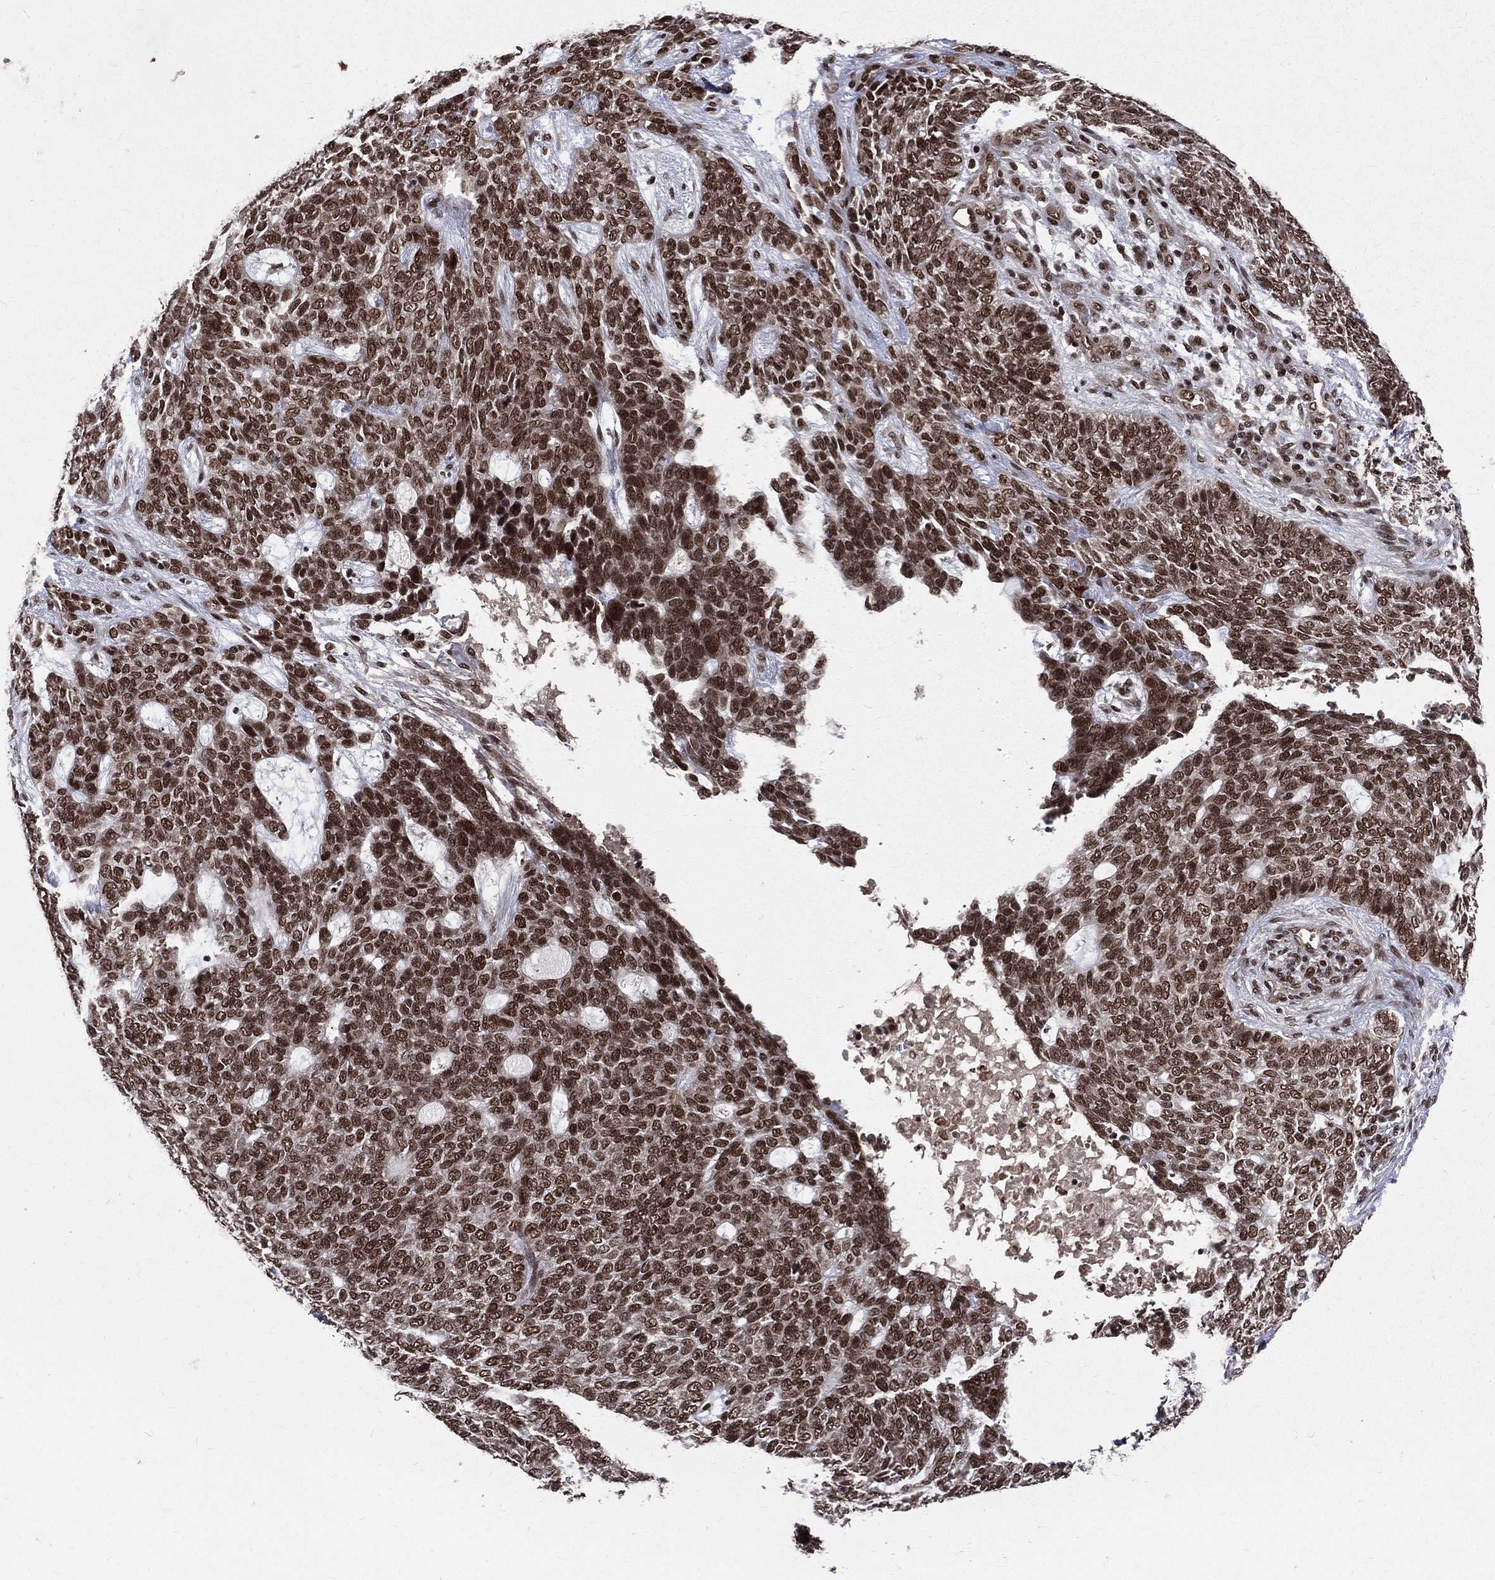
{"staining": {"intensity": "strong", "quantity": "25%-75%", "location": "nuclear"}, "tissue": "skin cancer", "cell_type": "Tumor cells", "image_type": "cancer", "snomed": [{"axis": "morphology", "description": "Basal cell carcinoma"}, {"axis": "topography", "description": "Skin"}], "caption": "Protein expression analysis of human skin cancer reveals strong nuclear positivity in about 25%-75% of tumor cells. Immunohistochemistry stains the protein of interest in brown and the nuclei are stained blue.", "gene": "SMC3", "patient": {"sex": "female", "age": 69}}